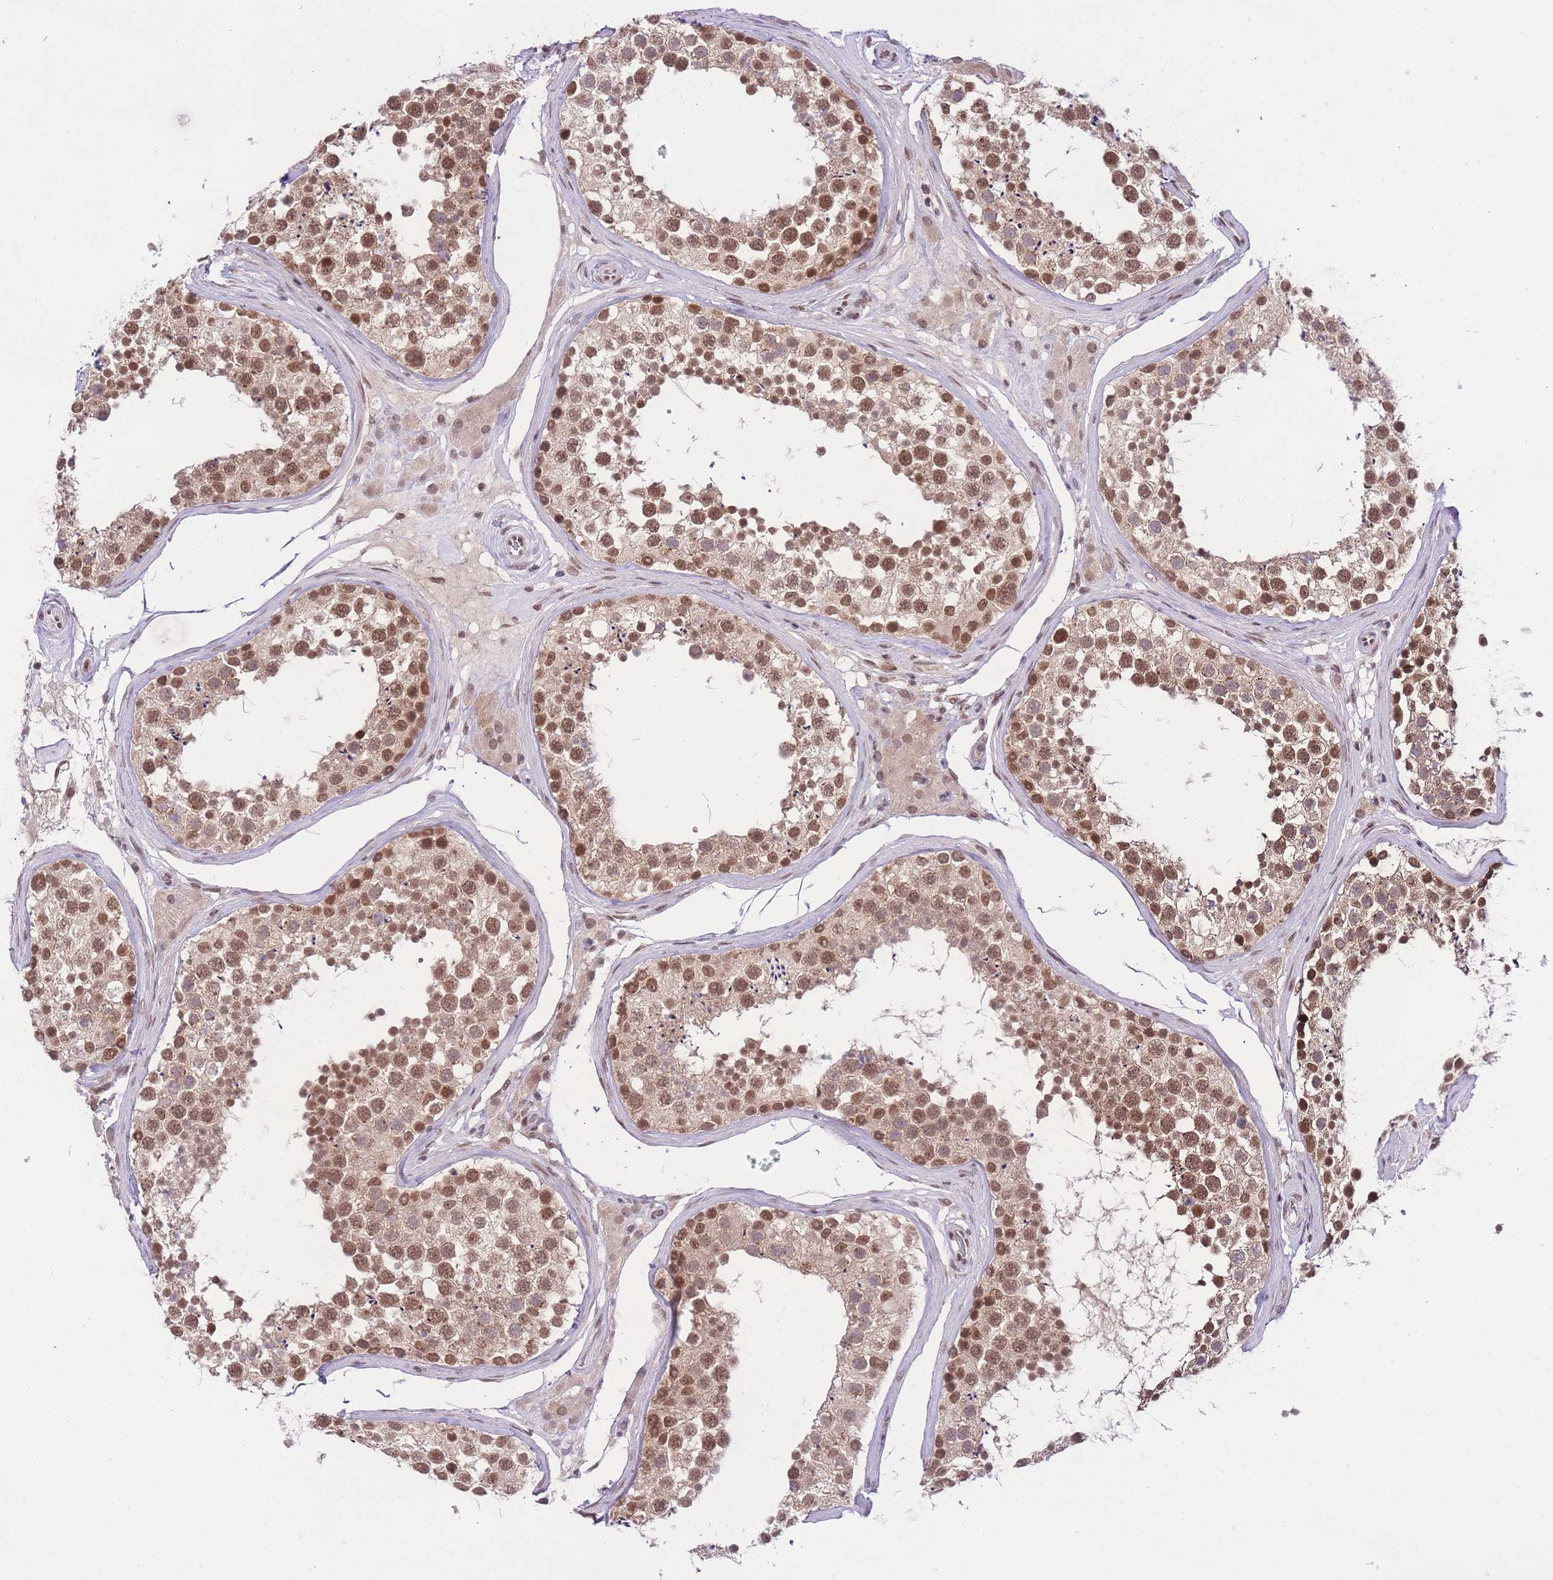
{"staining": {"intensity": "moderate", "quantity": ">75%", "location": "cytoplasmic/membranous,nuclear"}, "tissue": "testis", "cell_type": "Cells in seminiferous ducts", "image_type": "normal", "snomed": [{"axis": "morphology", "description": "Normal tissue, NOS"}, {"axis": "topography", "description": "Testis"}], "caption": "A histopathology image of human testis stained for a protein demonstrates moderate cytoplasmic/membranous,nuclear brown staining in cells in seminiferous ducts.", "gene": "TMED3", "patient": {"sex": "male", "age": 46}}